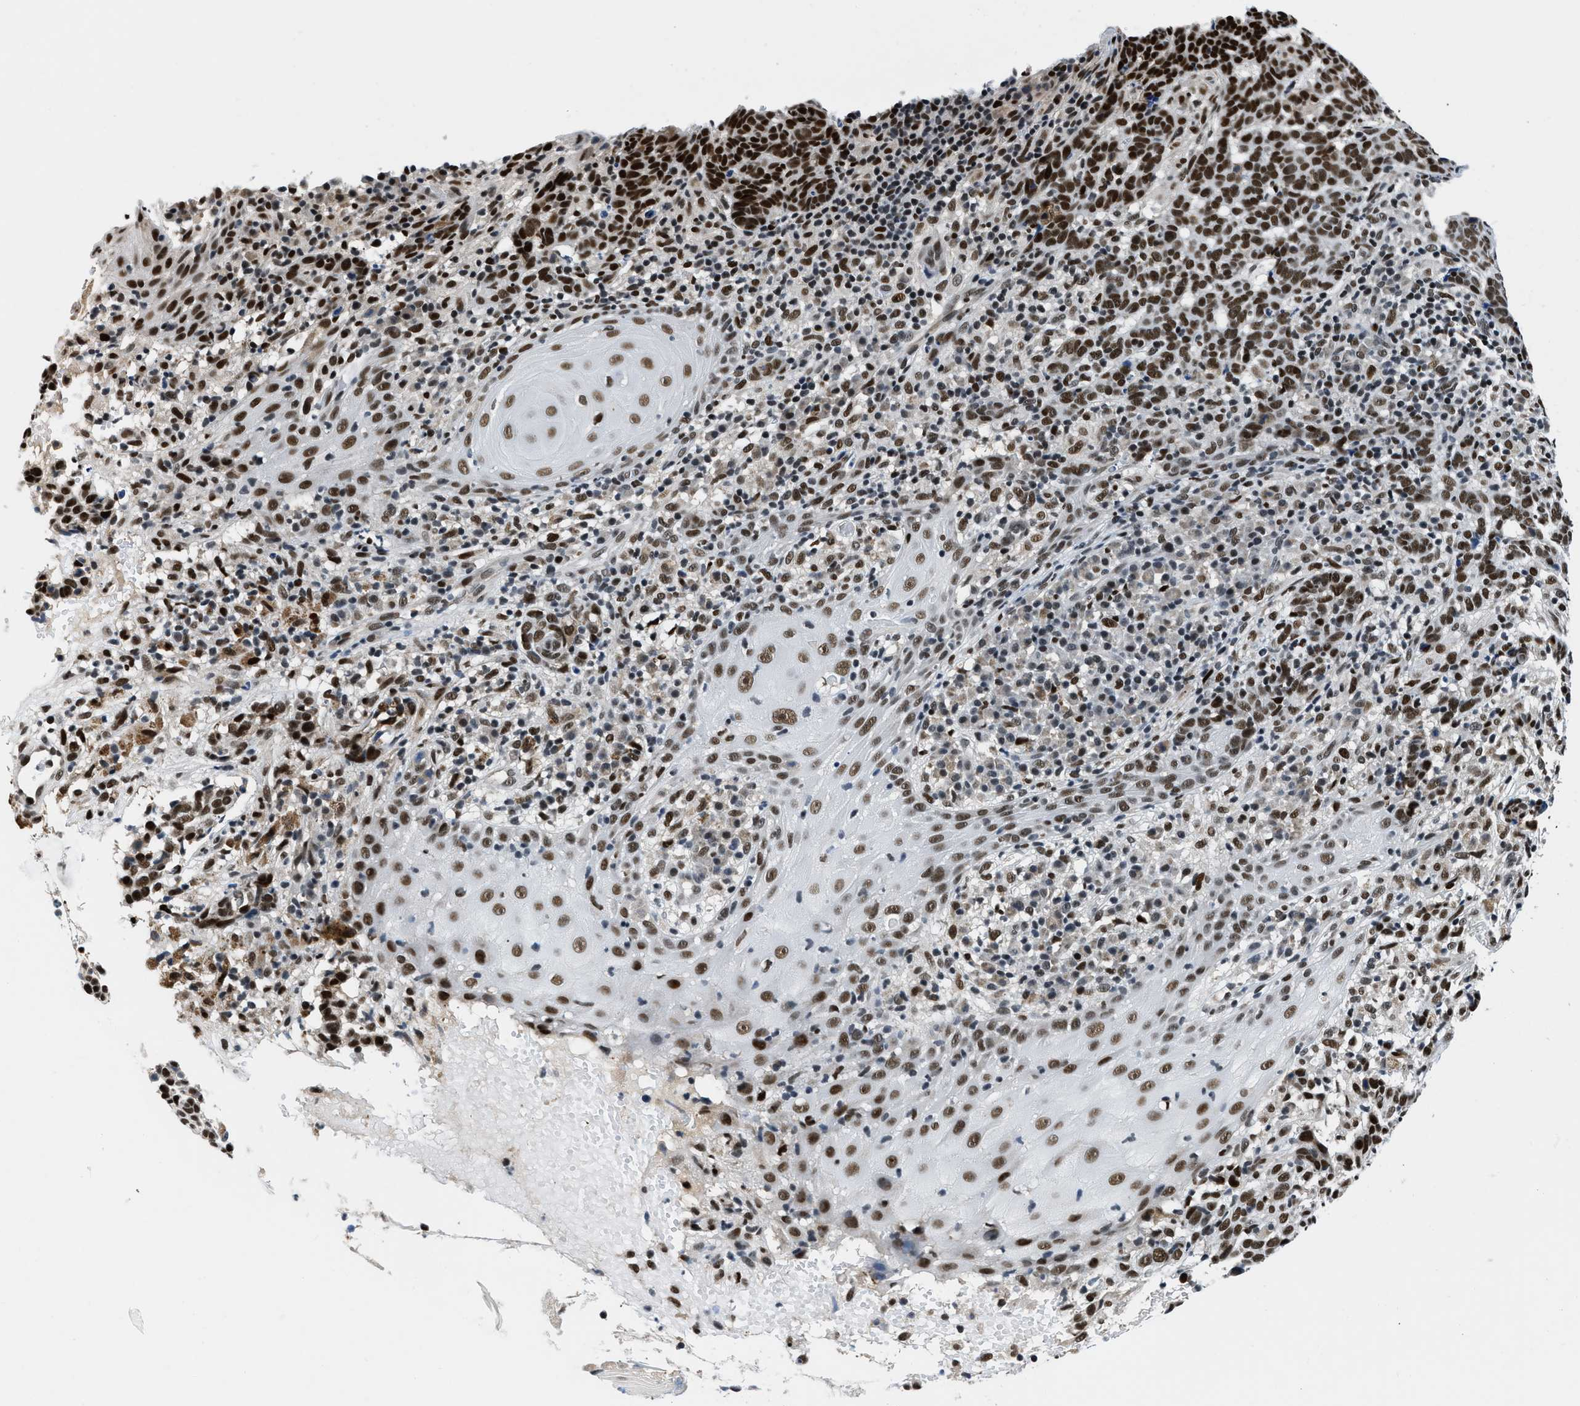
{"staining": {"intensity": "strong", "quantity": ">75%", "location": "nuclear"}, "tissue": "skin cancer", "cell_type": "Tumor cells", "image_type": "cancer", "snomed": [{"axis": "morphology", "description": "Basal cell carcinoma"}, {"axis": "topography", "description": "Skin"}], "caption": "DAB (3,3'-diaminobenzidine) immunohistochemical staining of skin cancer (basal cell carcinoma) reveals strong nuclear protein staining in about >75% of tumor cells.", "gene": "KDM3B", "patient": {"sex": "male", "age": 85}}